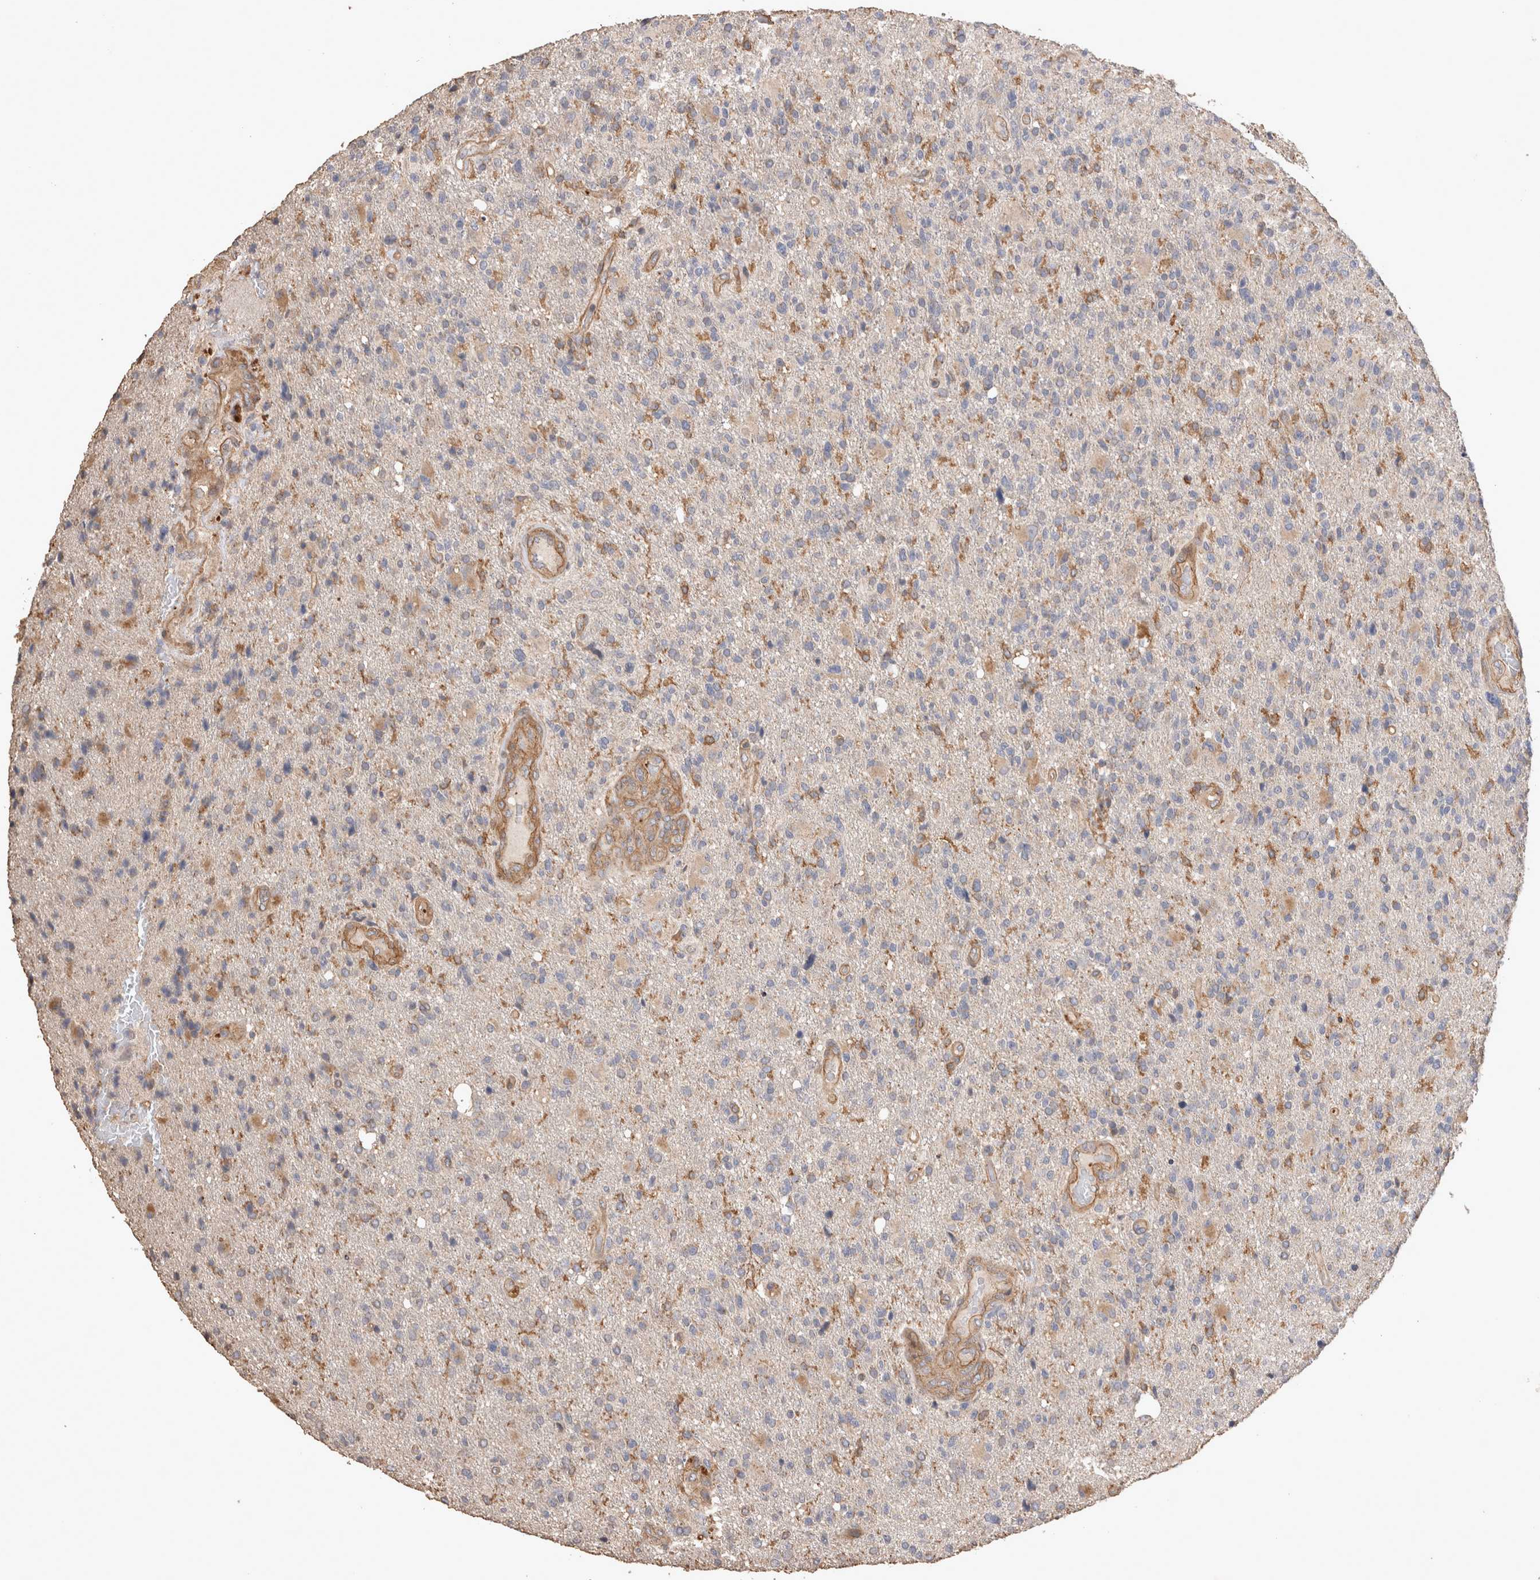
{"staining": {"intensity": "negative", "quantity": "none", "location": "none"}, "tissue": "glioma", "cell_type": "Tumor cells", "image_type": "cancer", "snomed": [{"axis": "morphology", "description": "Glioma, malignant, High grade"}, {"axis": "topography", "description": "Brain"}], "caption": "Immunohistochemical staining of glioma shows no significant expression in tumor cells.", "gene": "SNX31", "patient": {"sex": "male", "age": 72}}